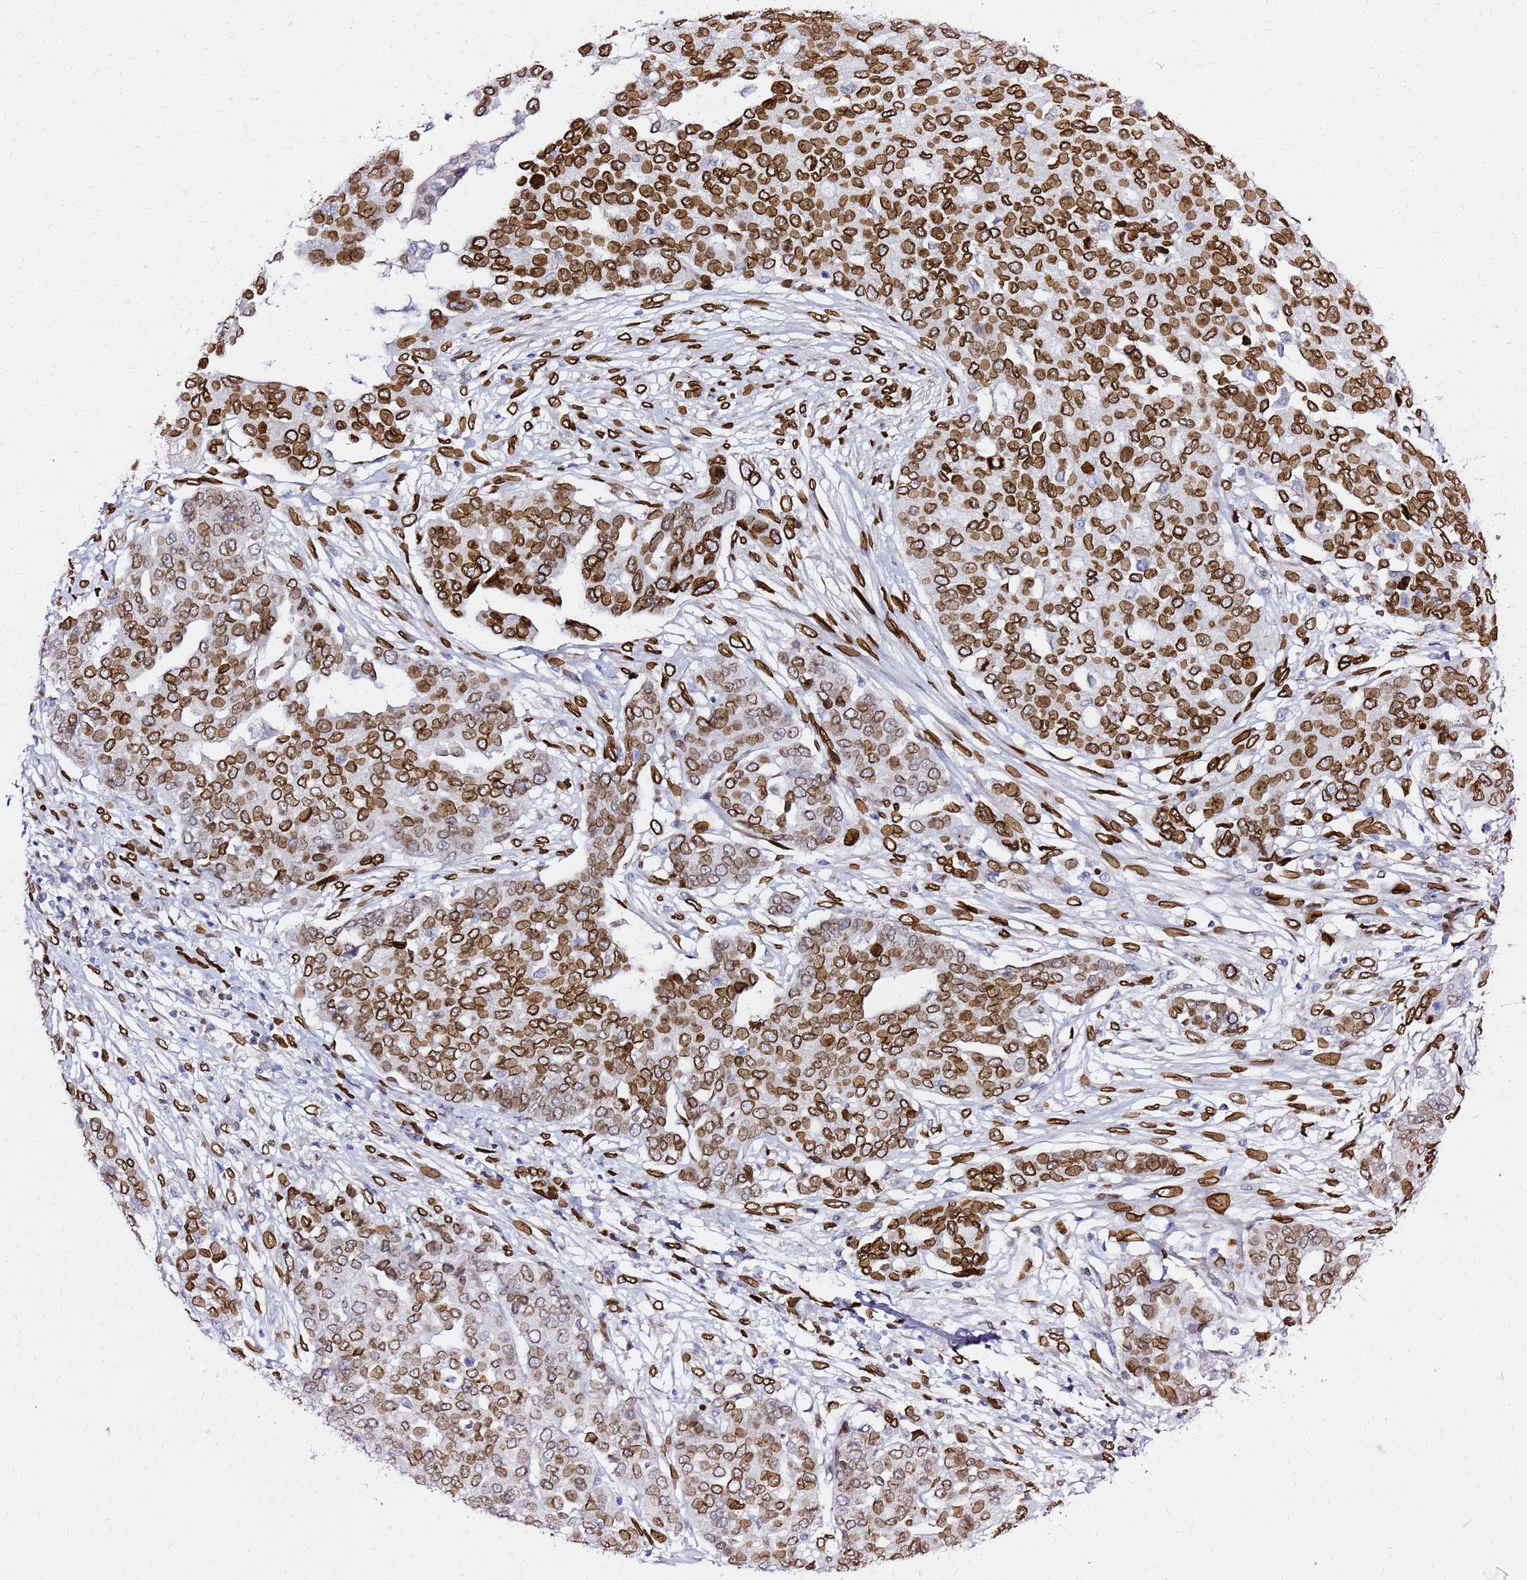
{"staining": {"intensity": "strong", "quantity": ">75%", "location": "cytoplasmic/membranous,nuclear"}, "tissue": "ovarian cancer", "cell_type": "Tumor cells", "image_type": "cancer", "snomed": [{"axis": "morphology", "description": "Cystadenocarcinoma, serous, NOS"}, {"axis": "topography", "description": "Soft tissue"}, {"axis": "topography", "description": "Ovary"}], "caption": "Ovarian cancer stained for a protein shows strong cytoplasmic/membranous and nuclear positivity in tumor cells.", "gene": "C6orf141", "patient": {"sex": "female", "age": 57}}